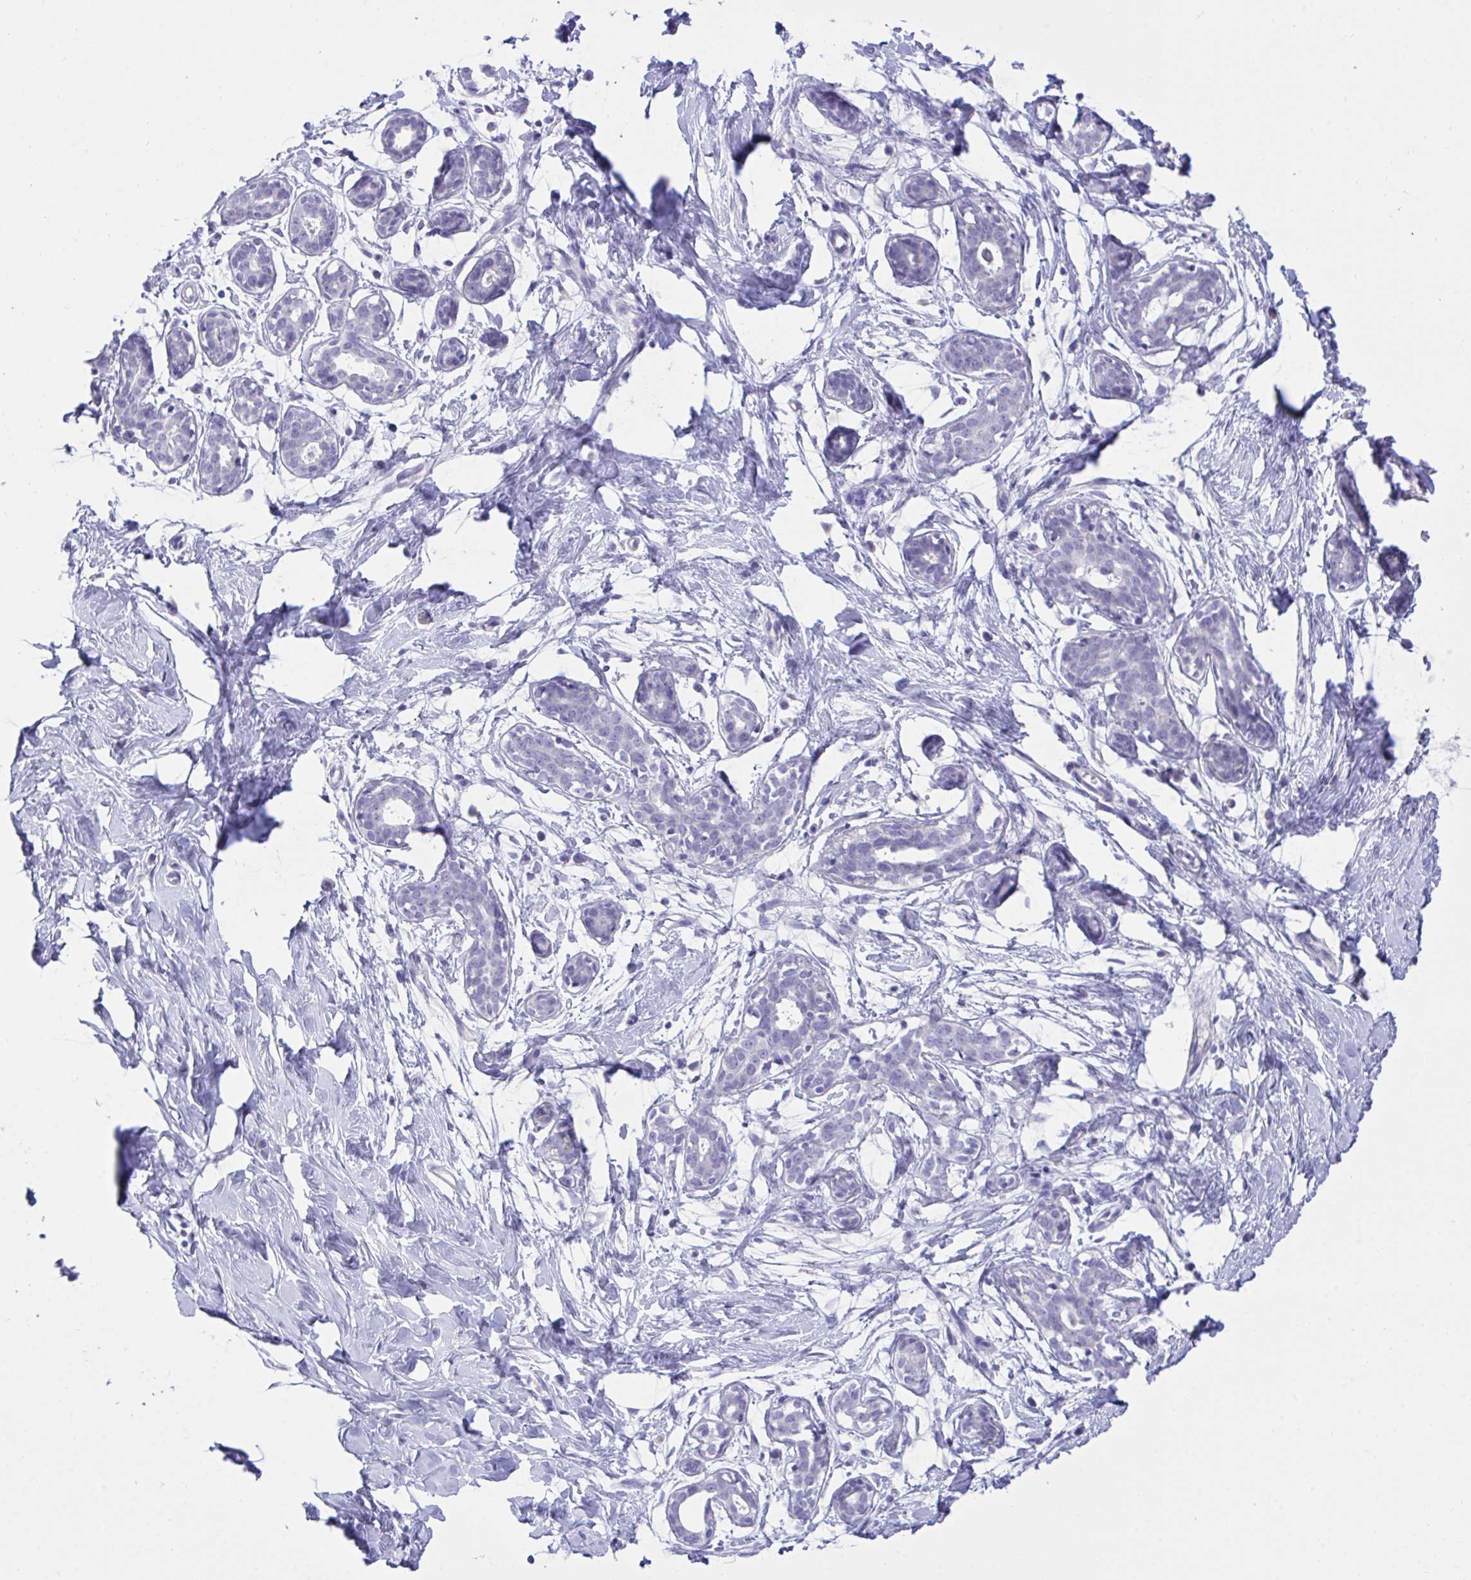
{"staining": {"intensity": "negative", "quantity": "none", "location": "none"}, "tissue": "breast", "cell_type": "Adipocytes", "image_type": "normal", "snomed": [{"axis": "morphology", "description": "Normal tissue, NOS"}, {"axis": "topography", "description": "Breast"}], "caption": "Human breast stained for a protein using immunohistochemistry exhibits no positivity in adipocytes.", "gene": "PLEKHH1", "patient": {"sex": "female", "age": 27}}